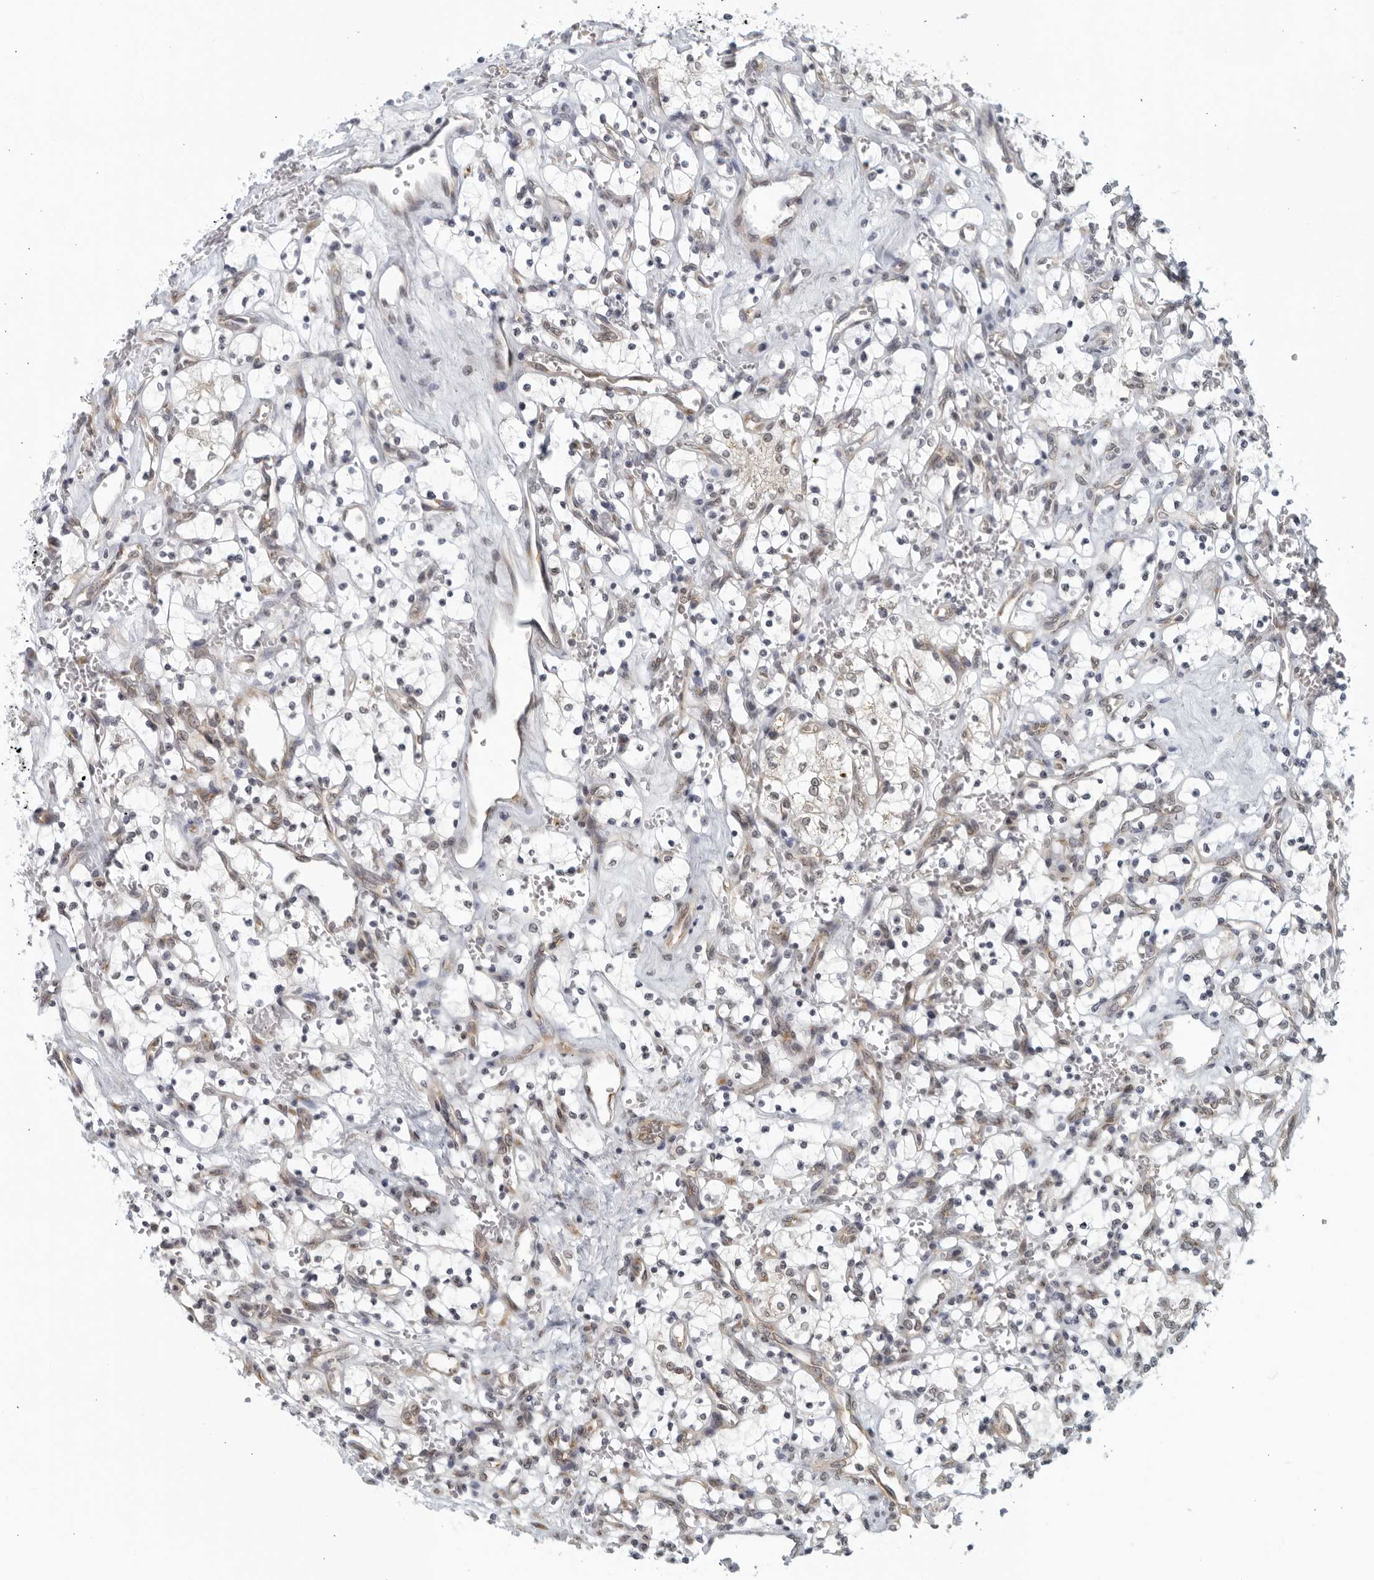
{"staining": {"intensity": "negative", "quantity": "none", "location": "none"}, "tissue": "renal cancer", "cell_type": "Tumor cells", "image_type": "cancer", "snomed": [{"axis": "morphology", "description": "Adenocarcinoma, NOS"}, {"axis": "topography", "description": "Kidney"}], "caption": "Tumor cells show no significant staining in adenocarcinoma (renal).", "gene": "RC3H1", "patient": {"sex": "female", "age": 69}}